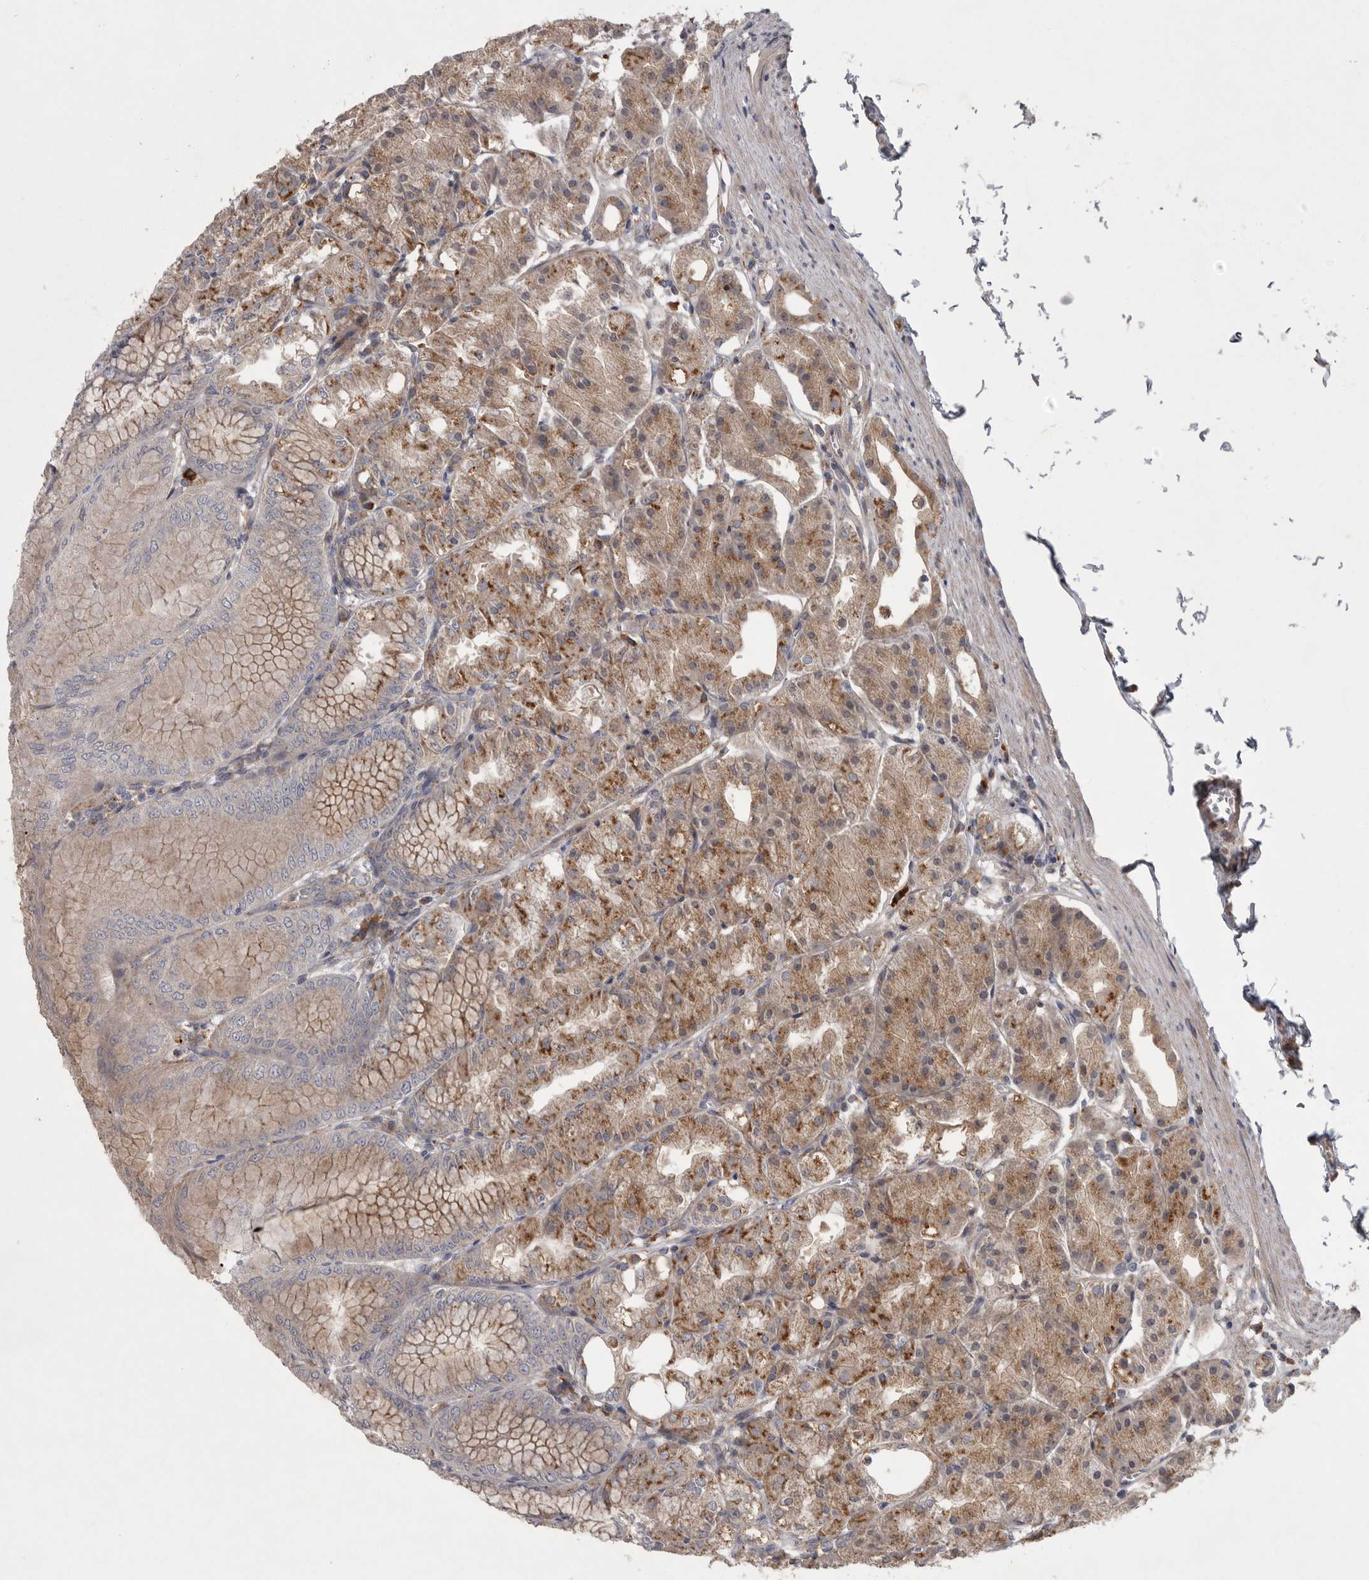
{"staining": {"intensity": "moderate", "quantity": ">75%", "location": "cytoplasmic/membranous"}, "tissue": "stomach", "cell_type": "Glandular cells", "image_type": "normal", "snomed": [{"axis": "morphology", "description": "Normal tissue, NOS"}, {"axis": "topography", "description": "Stomach, lower"}], "caption": "Immunohistochemical staining of benign stomach shows medium levels of moderate cytoplasmic/membranous staining in approximately >75% of glandular cells. The staining is performed using DAB brown chromogen to label protein expression. The nuclei are counter-stained blue using hematoxylin.", "gene": "LAMTOR3", "patient": {"sex": "male", "age": 71}}